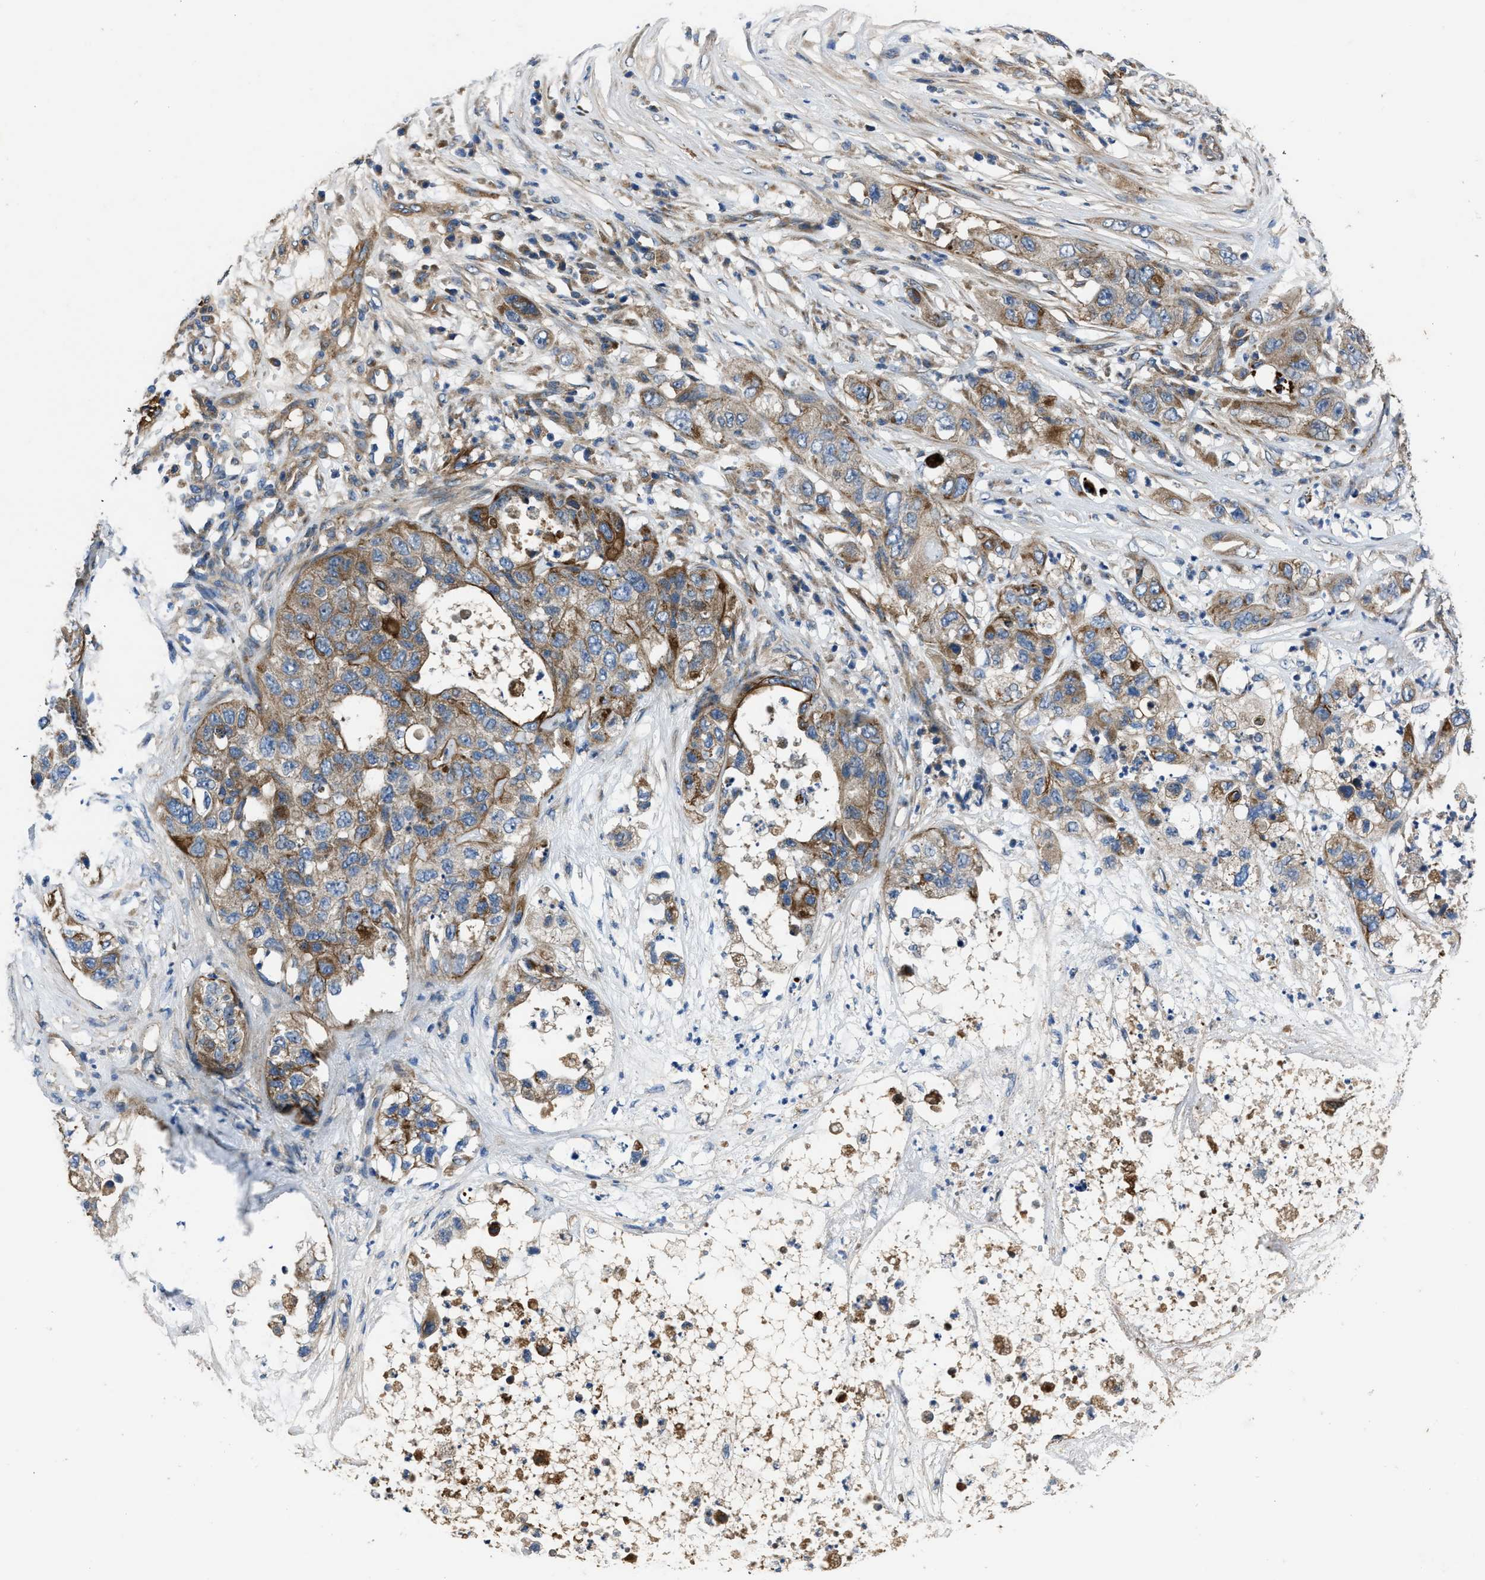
{"staining": {"intensity": "weak", "quantity": ">75%", "location": "cytoplasmic/membranous"}, "tissue": "pancreatic cancer", "cell_type": "Tumor cells", "image_type": "cancer", "snomed": [{"axis": "morphology", "description": "Adenocarcinoma, NOS"}, {"axis": "topography", "description": "Pancreas"}], "caption": "Adenocarcinoma (pancreatic) stained with a brown dye demonstrates weak cytoplasmic/membranous positive expression in approximately >75% of tumor cells.", "gene": "ERC1", "patient": {"sex": "female", "age": 78}}